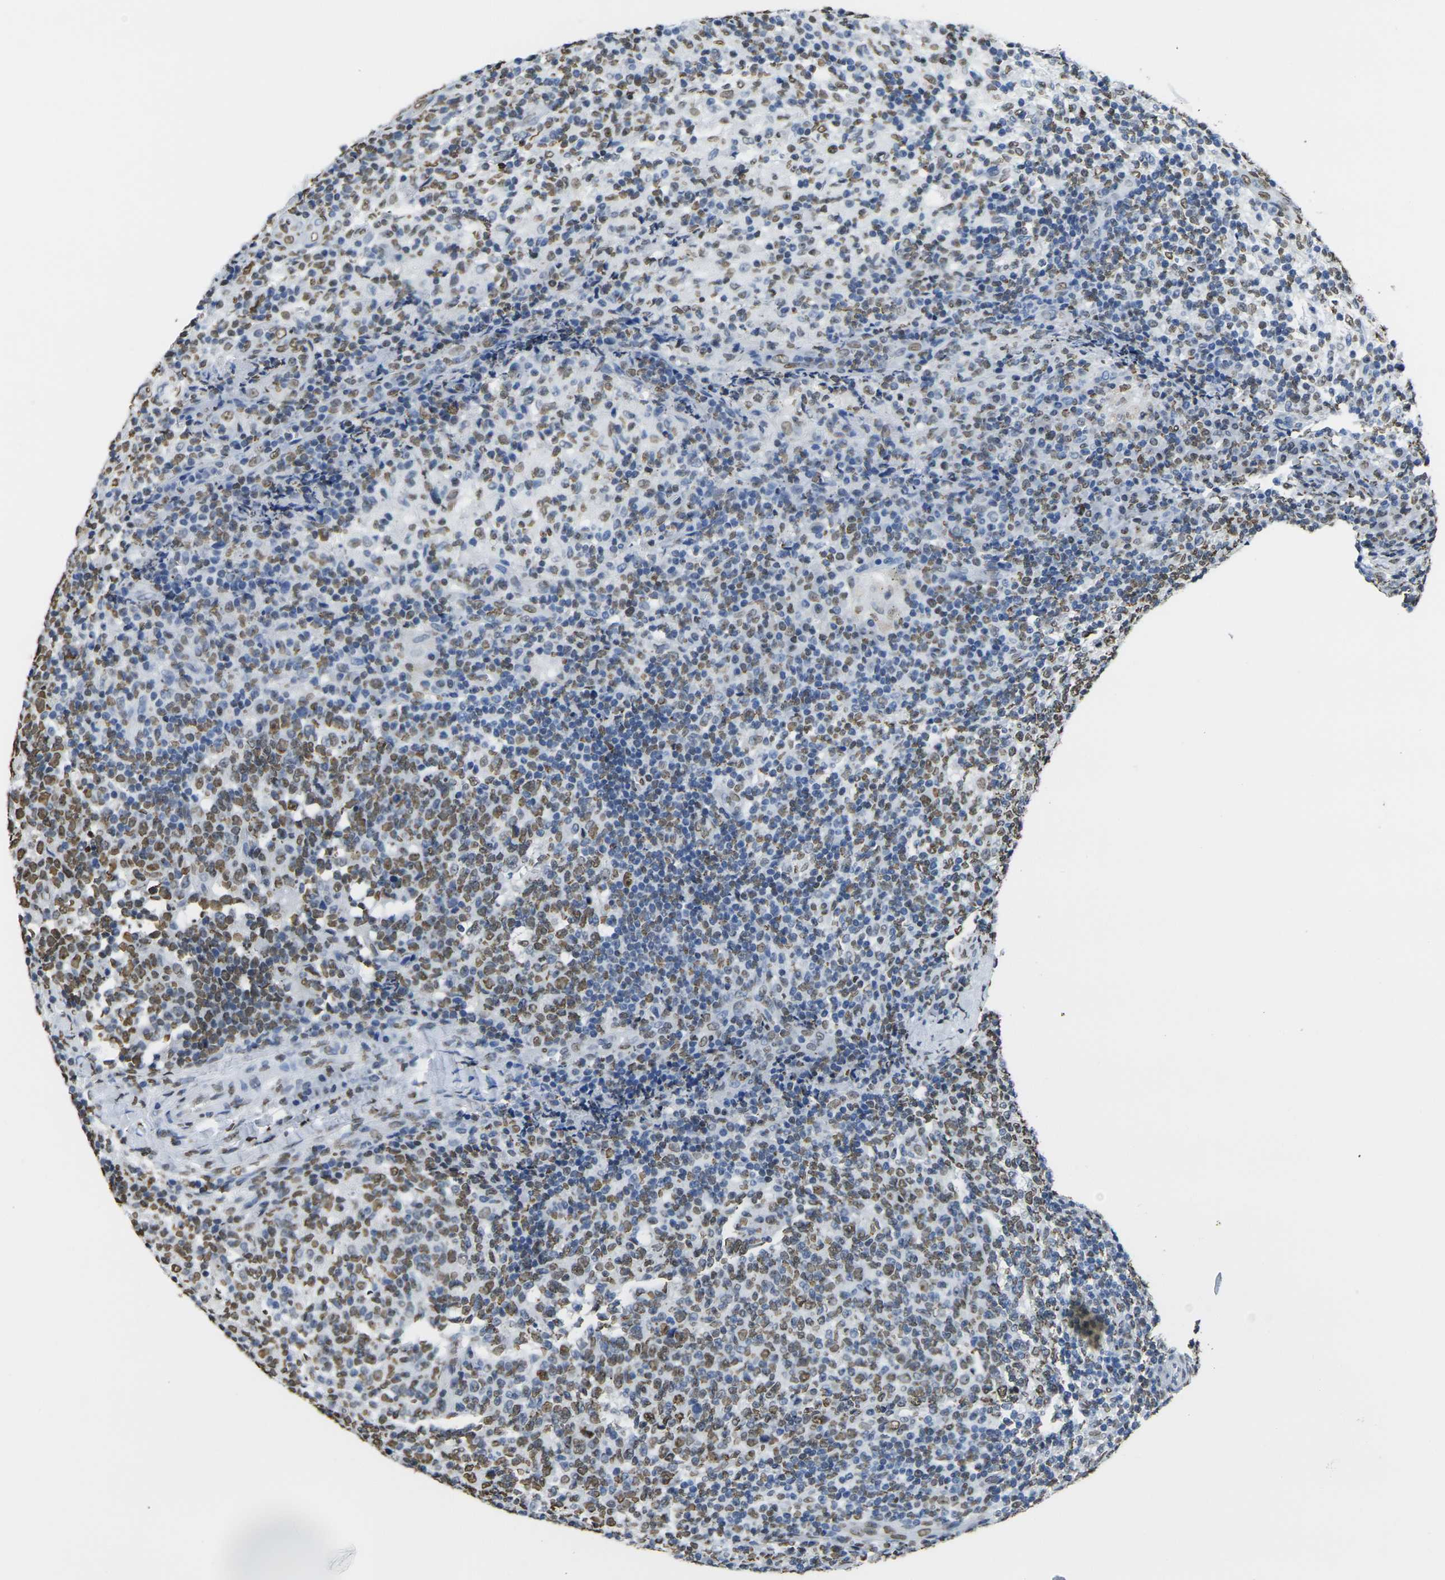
{"staining": {"intensity": "strong", "quantity": "25%-75%", "location": "nuclear"}, "tissue": "lymph node", "cell_type": "Germinal center cells", "image_type": "normal", "snomed": [{"axis": "morphology", "description": "Normal tissue, NOS"}, {"axis": "morphology", "description": "Inflammation, NOS"}, {"axis": "topography", "description": "Lymph node"}], "caption": "This histopathology image demonstrates immunohistochemistry staining of benign human lymph node, with high strong nuclear staining in approximately 25%-75% of germinal center cells.", "gene": "DRAXIN", "patient": {"sex": "male", "age": 55}}